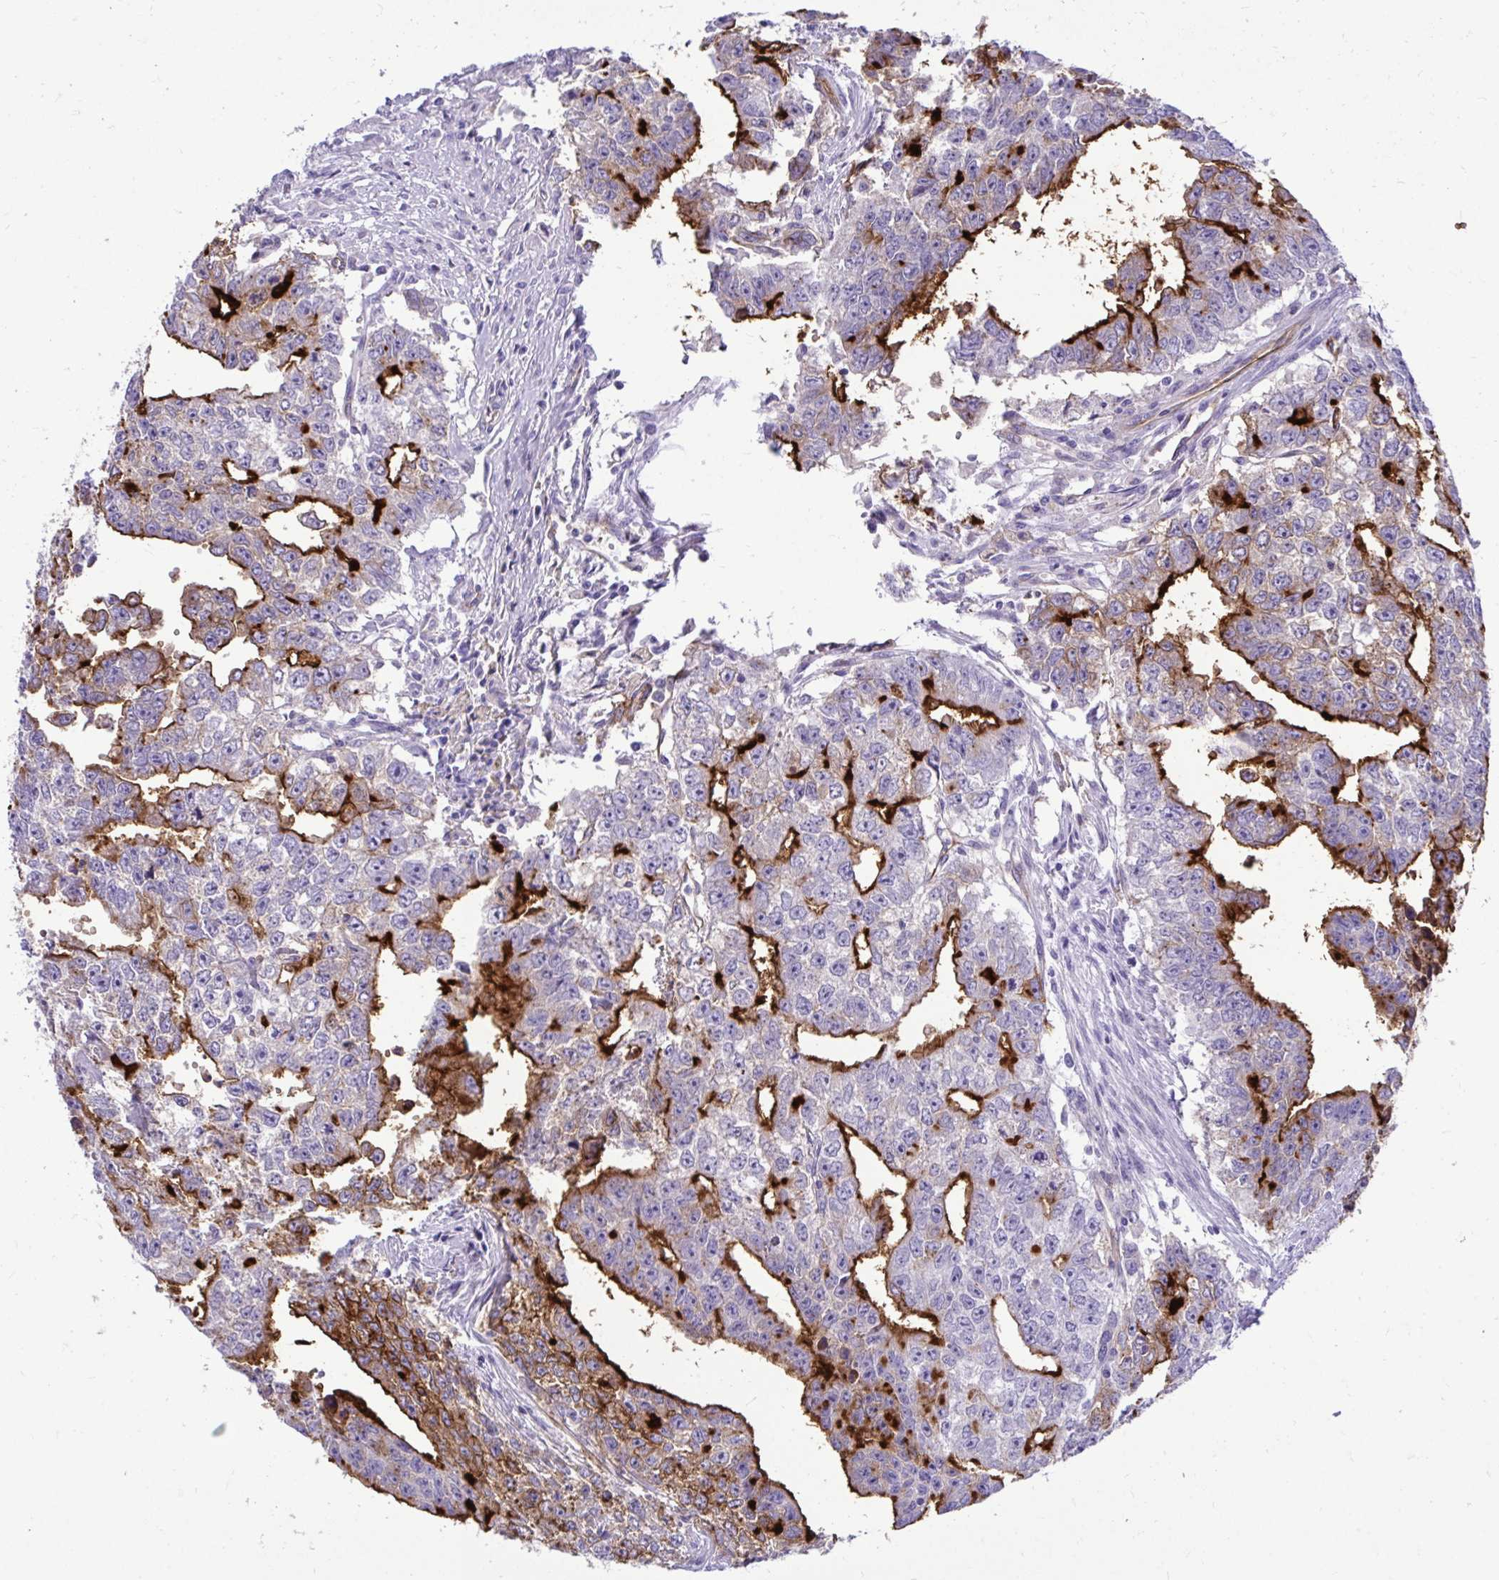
{"staining": {"intensity": "strong", "quantity": "25%-75%", "location": "cytoplasmic/membranous"}, "tissue": "testis cancer", "cell_type": "Tumor cells", "image_type": "cancer", "snomed": [{"axis": "morphology", "description": "Carcinoma, Embryonal, NOS"}, {"axis": "morphology", "description": "Teratoma, malignant, NOS"}, {"axis": "topography", "description": "Testis"}], "caption": "A high-resolution photomicrograph shows immunohistochemistry (IHC) staining of testis cancer (teratoma (malignant)), which reveals strong cytoplasmic/membranous staining in about 25%-75% of tumor cells.", "gene": "ABCG2", "patient": {"sex": "male", "age": 24}}